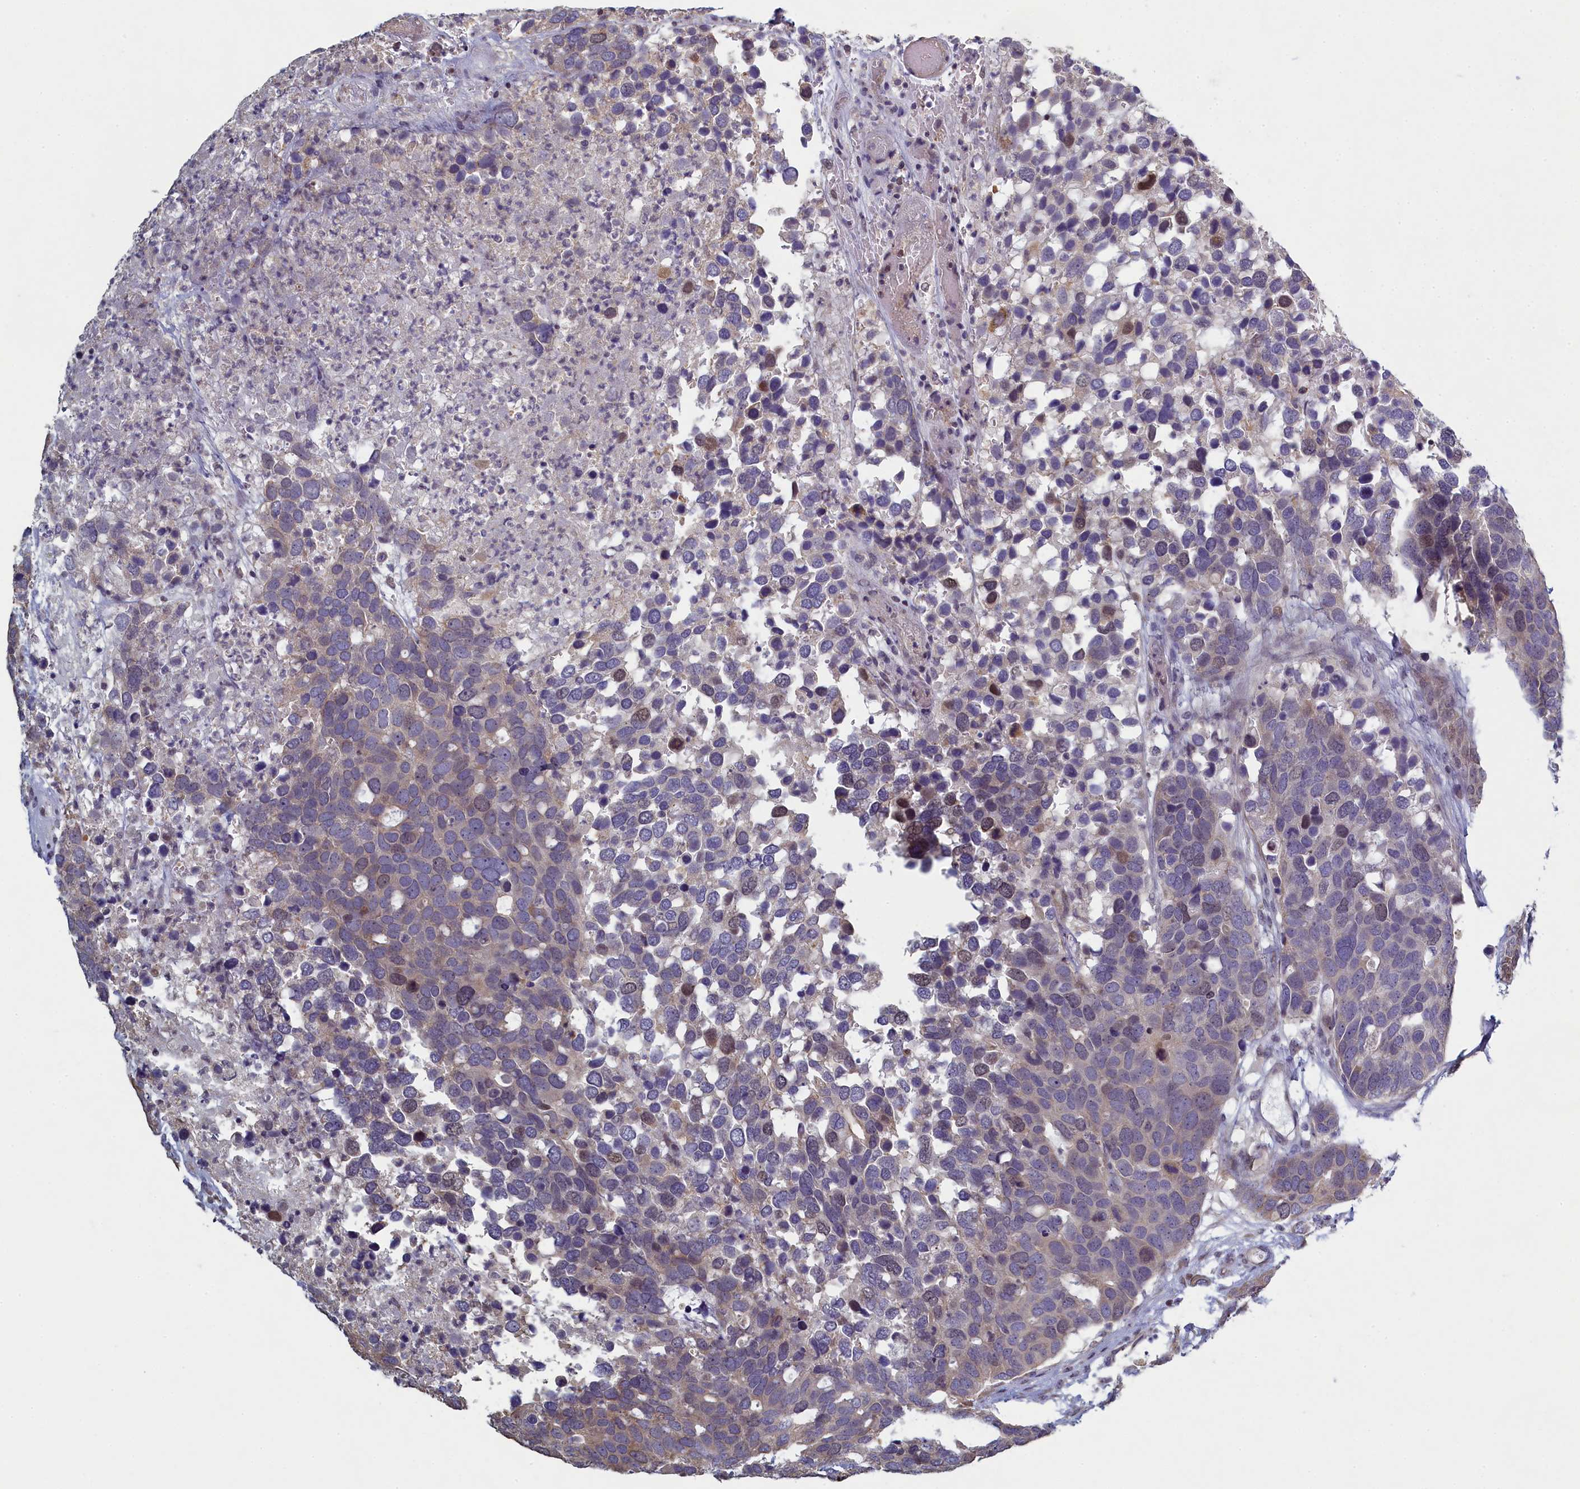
{"staining": {"intensity": "weak", "quantity": "<25%", "location": "cytoplasmic/membranous,nuclear"}, "tissue": "breast cancer", "cell_type": "Tumor cells", "image_type": "cancer", "snomed": [{"axis": "morphology", "description": "Duct carcinoma"}, {"axis": "topography", "description": "Breast"}], "caption": "Breast cancer was stained to show a protein in brown. There is no significant staining in tumor cells.", "gene": "DIXDC1", "patient": {"sex": "female", "age": 83}}